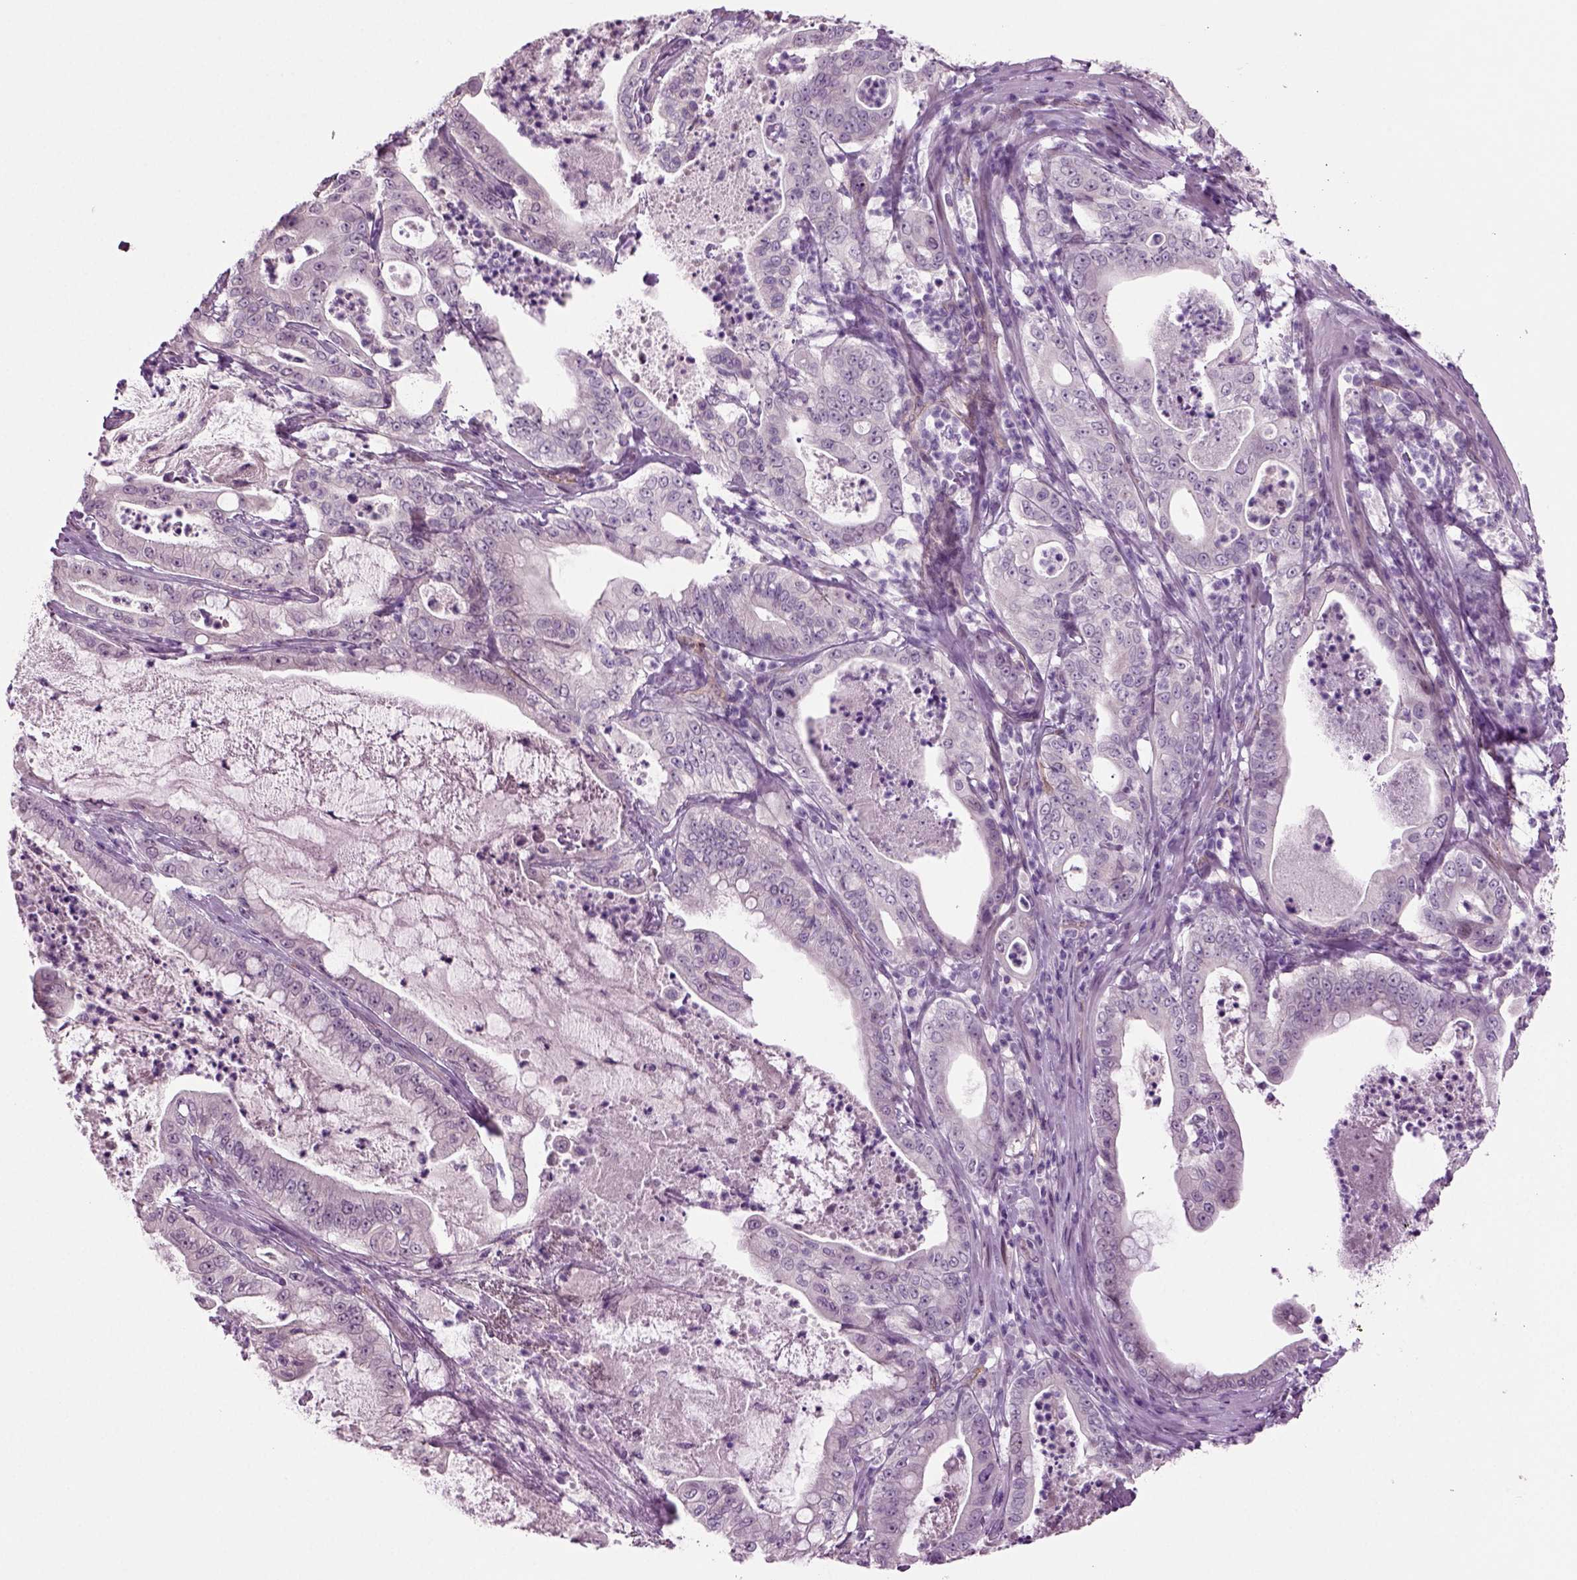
{"staining": {"intensity": "negative", "quantity": "none", "location": "none"}, "tissue": "pancreatic cancer", "cell_type": "Tumor cells", "image_type": "cancer", "snomed": [{"axis": "morphology", "description": "Adenocarcinoma, NOS"}, {"axis": "topography", "description": "Pancreas"}], "caption": "Tumor cells are negative for protein expression in human adenocarcinoma (pancreatic).", "gene": "COL9A2", "patient": {"sex": "male", "age": 71}}